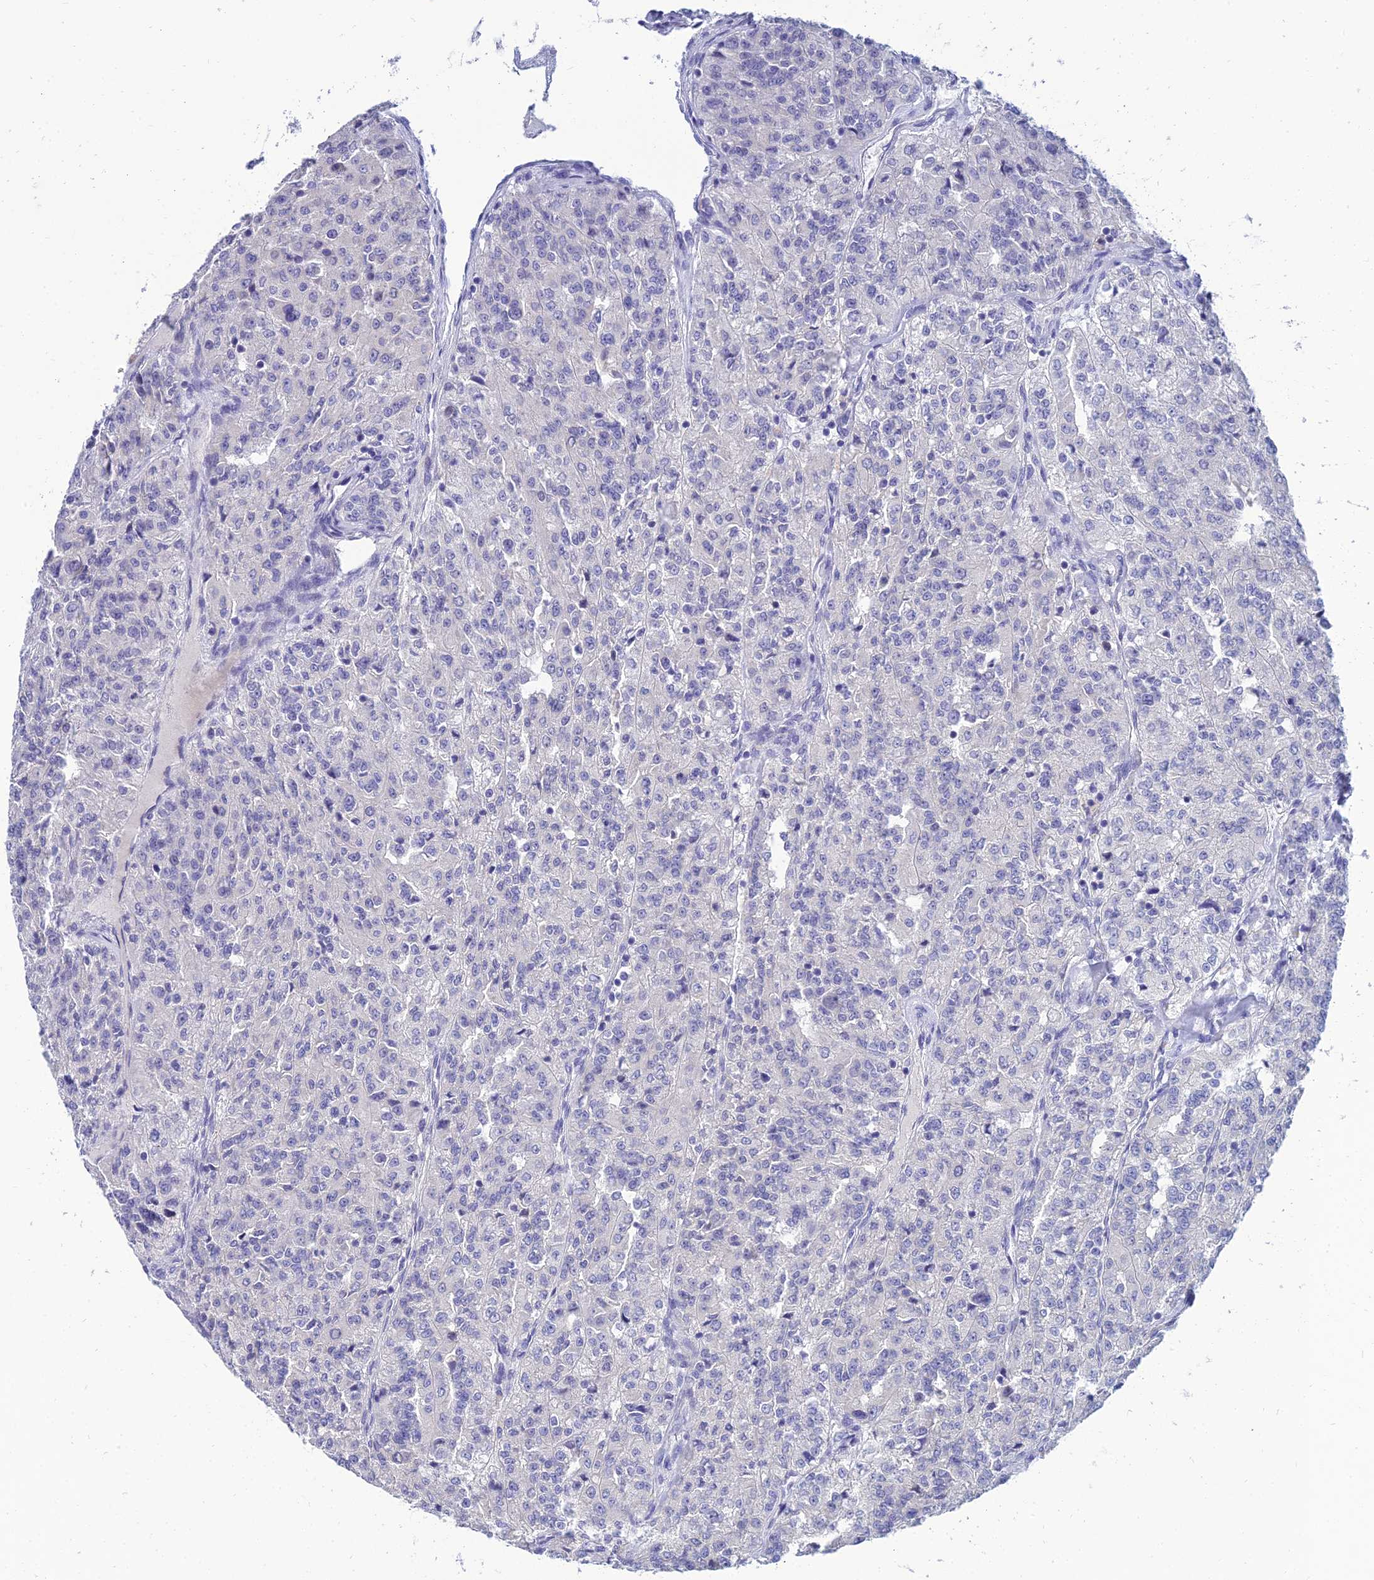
{"staining": {"intensity": "negative", "quantity": "none", "location": "none"}, "tissue": "renal cancer", "cell_type": "Tumor cells", "image_type": "cancer", "snomed": [{"axis": "morphology", "description": "Adenocarcinoma, NOS"}, {"axis": "topography", "description": "Kidney"}], "caption": "The histopathology image demonstrates no staining of tumor cells in adenocarcinoma (renal).", "gene": "NPY", "patient": {"sex": "female", "age": 63}}